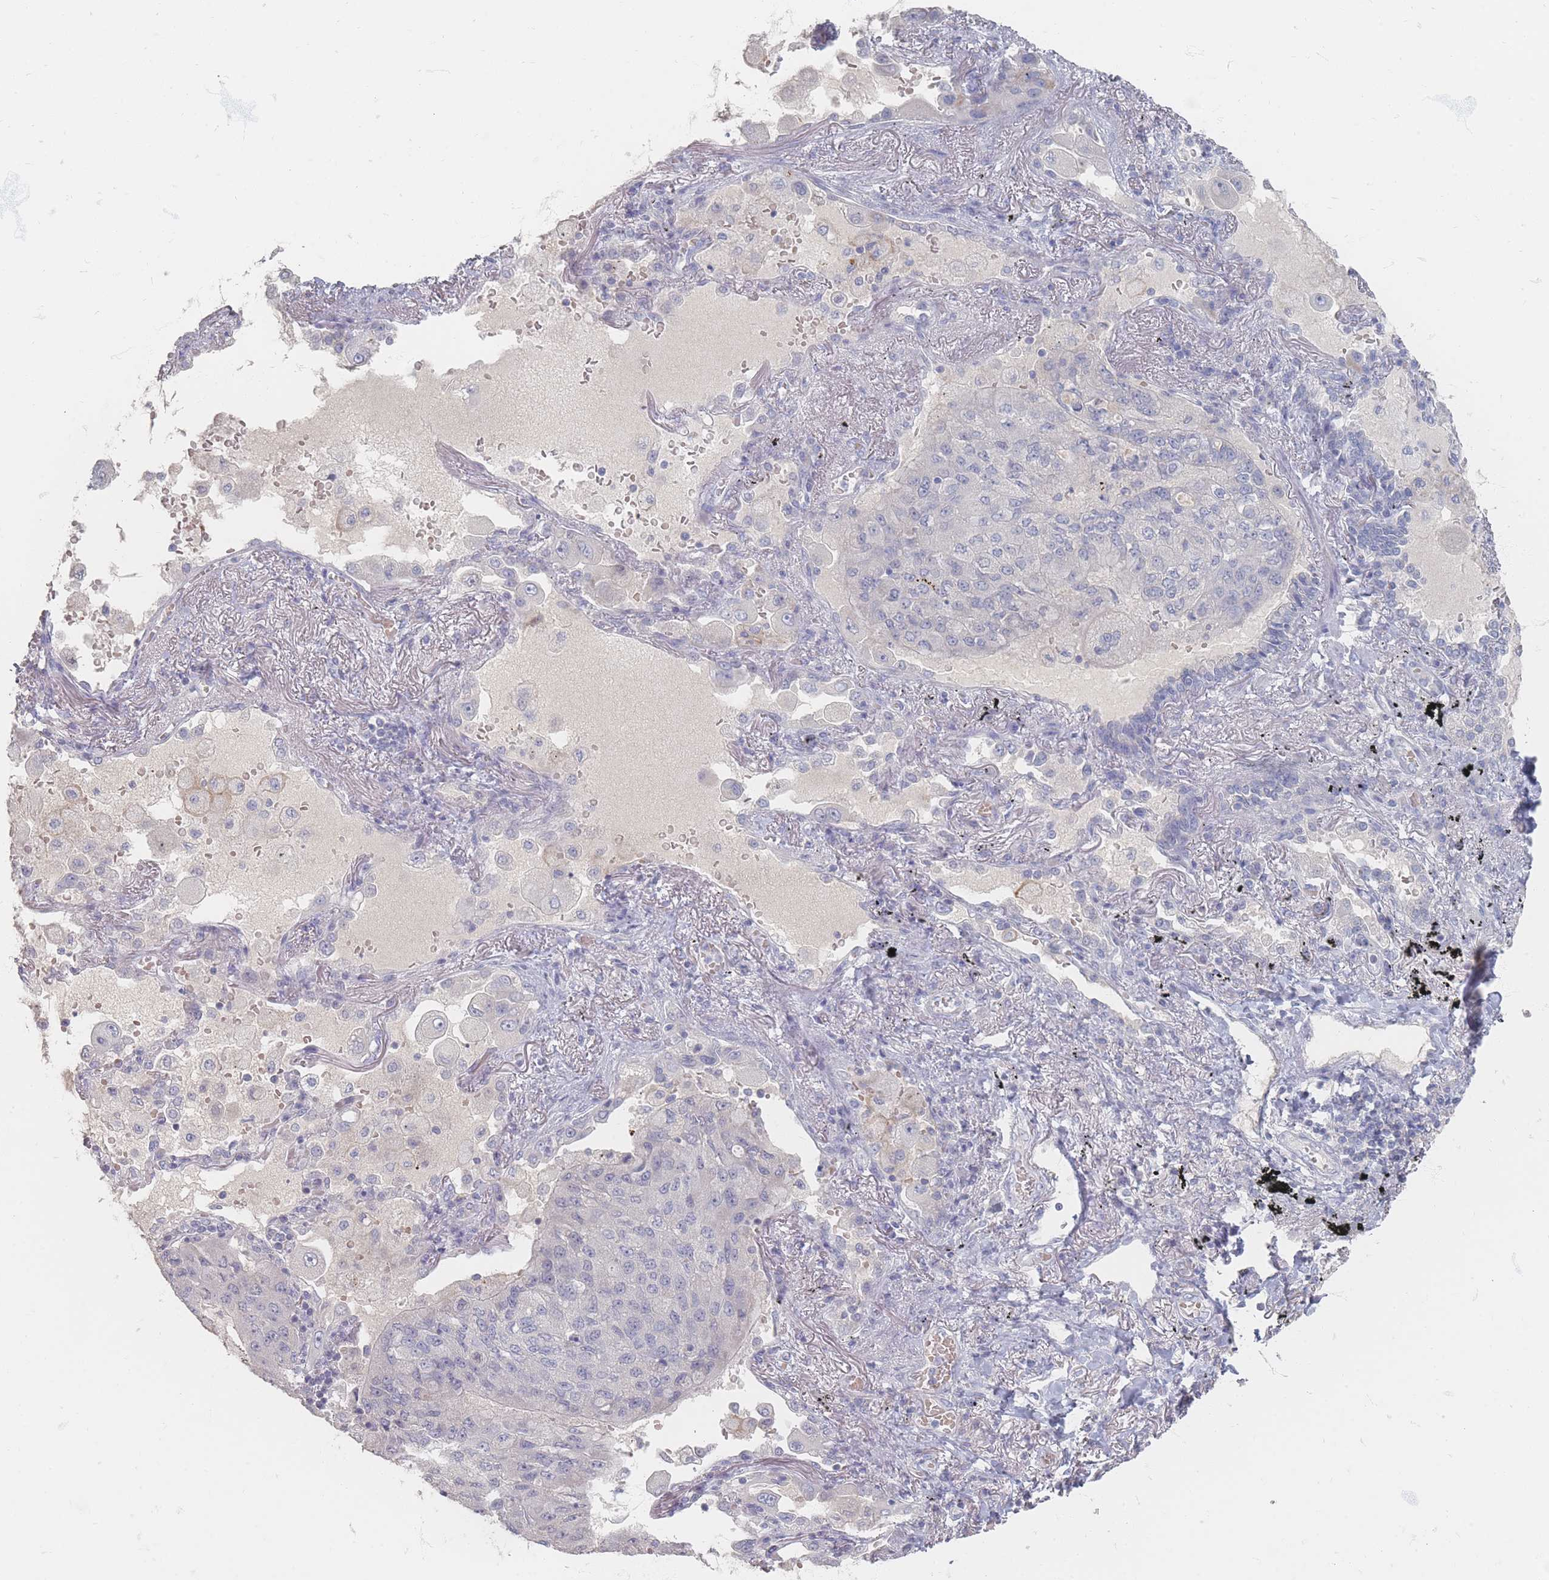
{"staining": {"intensity": "negative", "quantity": "none", "location": "none"}, "tissue": "lung cancer", "cell_type": "Tumor cells", "image_type": "cancer", "snomed": [{"axis": "morphology", "description": "Squamous cell carcinoma, NOS"}, {"axis": "topography", "description": "Lung"}], "caption": "An image of squamous cell carcinoma (lung) stained for a protein displays no brown staining in tumor cells.", "gene": "HELZ2", "patient": {"sex": "male", "age": 74}}